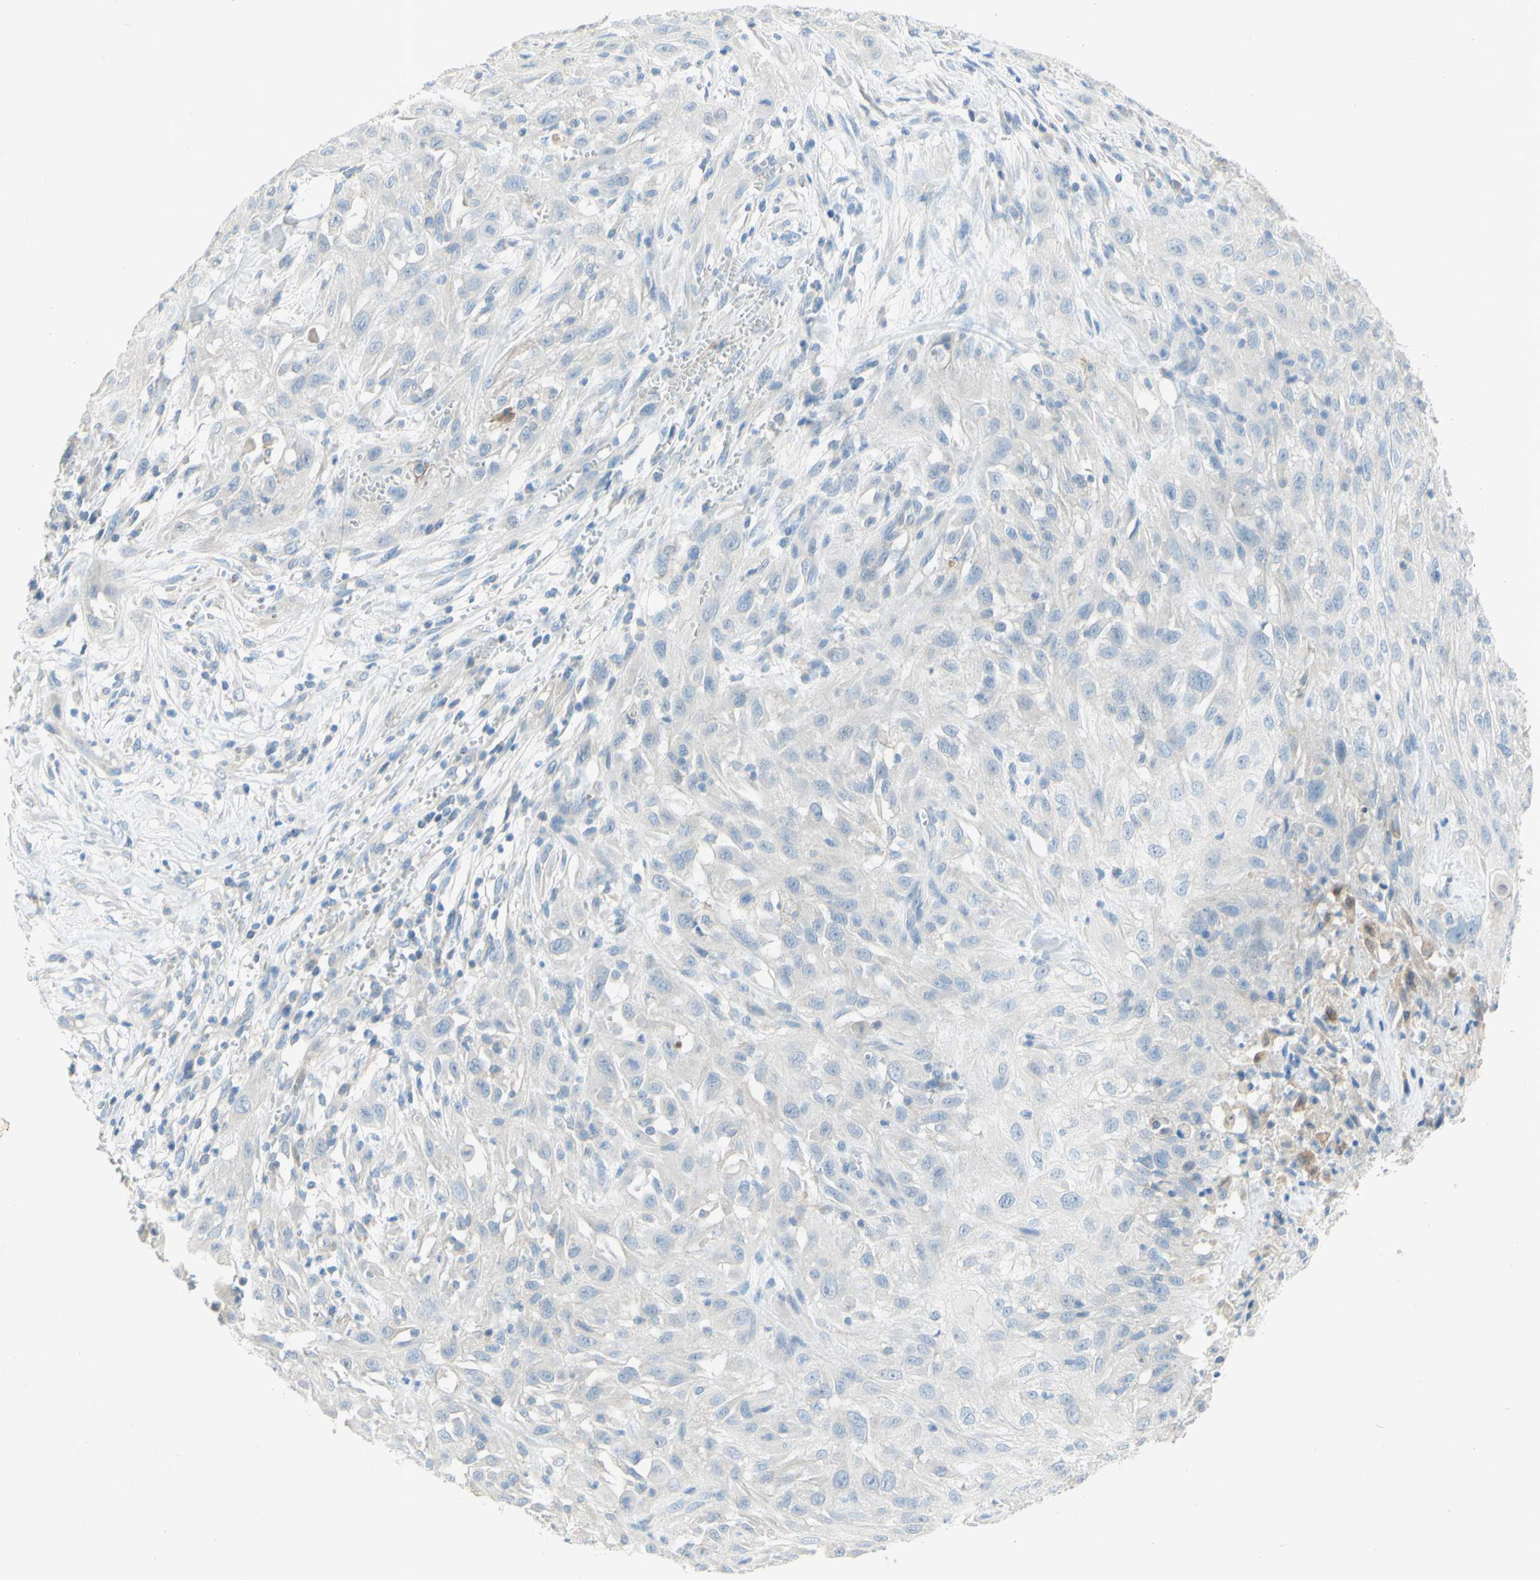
{"staining": {"intensity": "weak", "quantity": "<25%", "location": "cytoplasmic/membranous"}, "tissue": "skin cancer", "cell_type": "Tumor cells", "image_type": "cancer", "snomed": [{"axis": "morphology", "description": "Squamous cell carcinoma, NOS"}, {"axis": "topography", "description": "Skin"}], "caption": "Skin cancer was stained to show a protein in brown. There is no significant expression in tumor cells. (Brightfield microscopy of DAB (3,3'-diaminobenzidine) immunohistochemistry at high magnification).", "gene": "ACADL", "patient": {"sex": "male", "age": 75}}